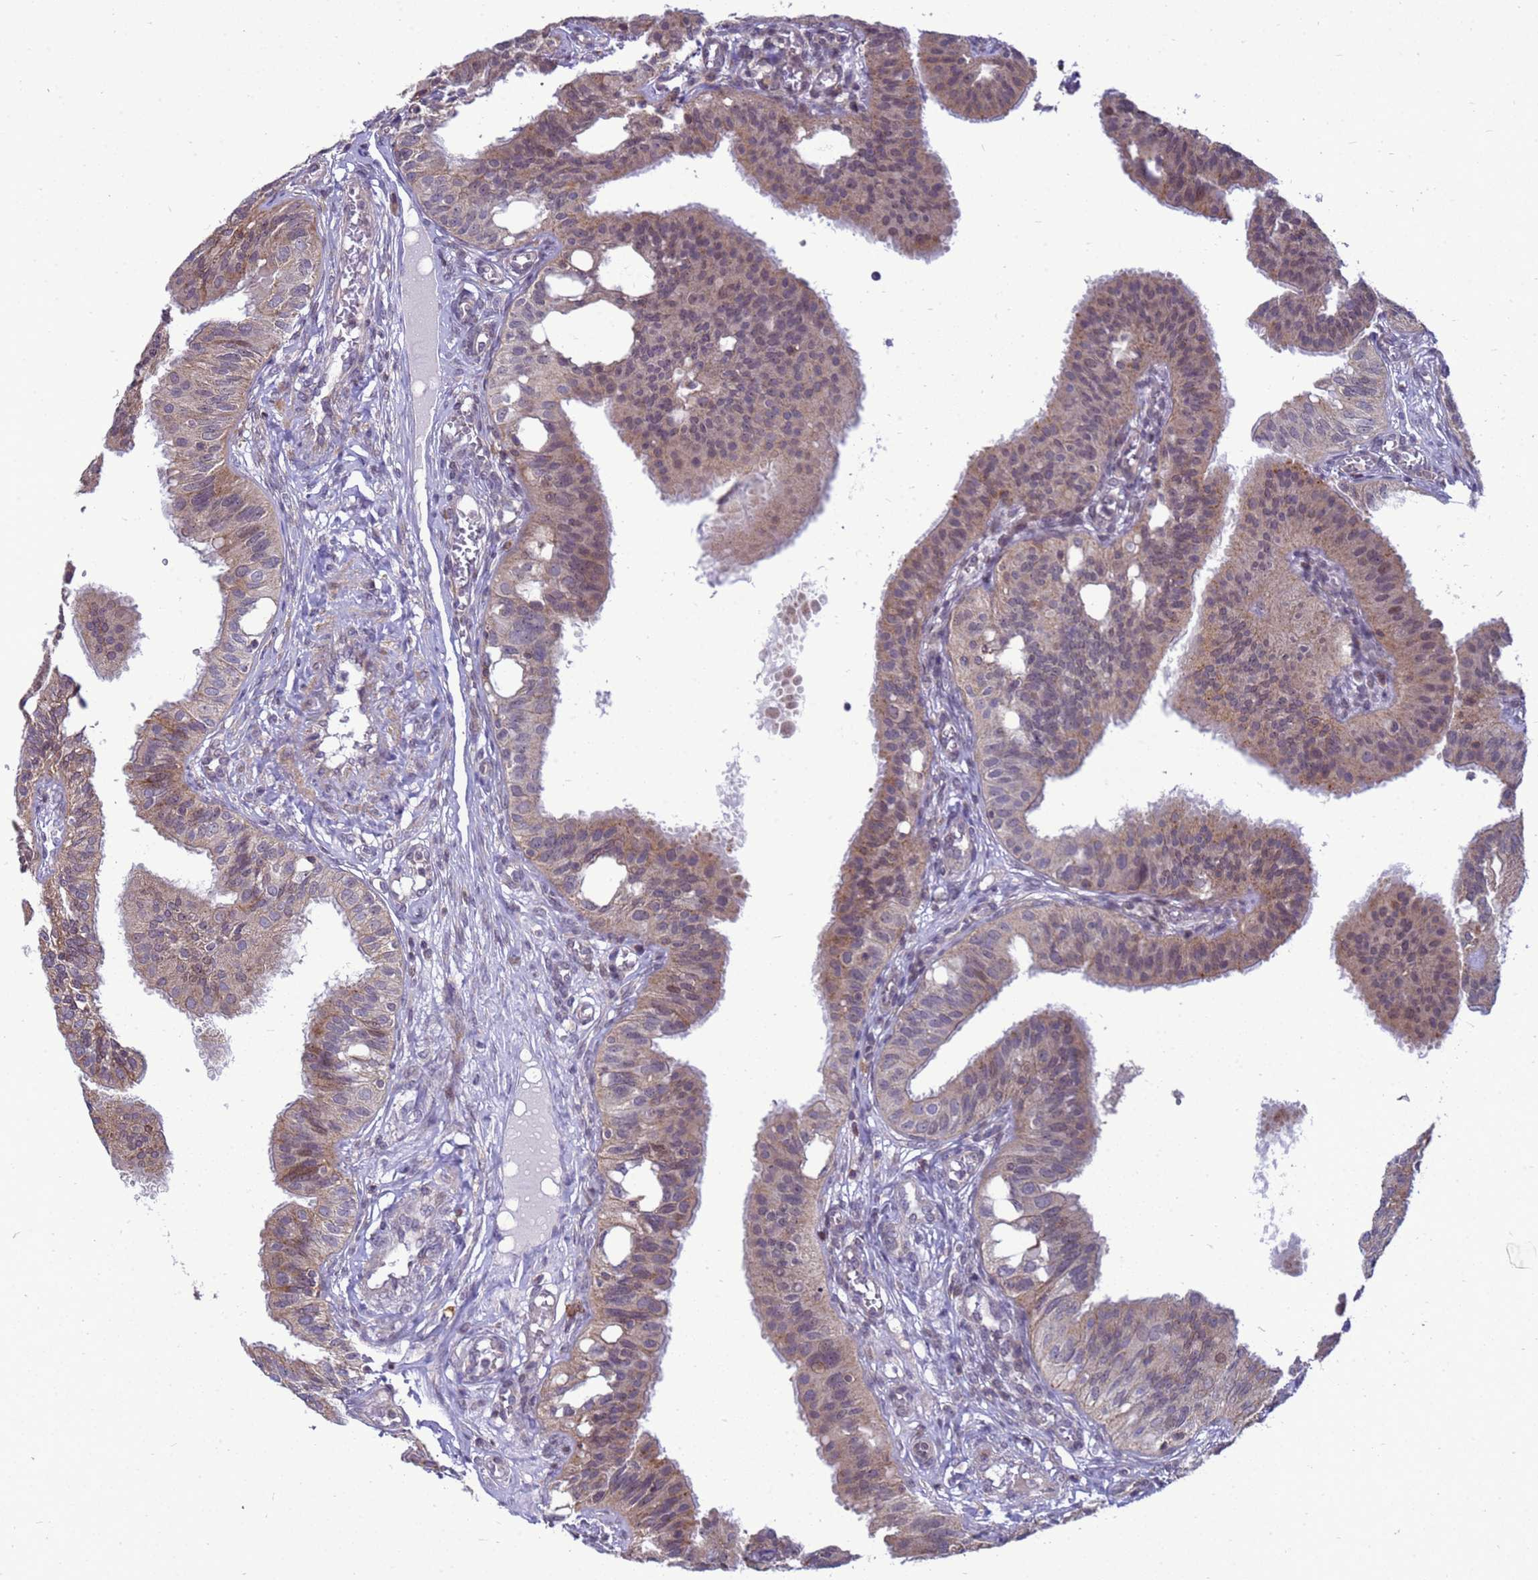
{"staining": {"intensity": "moderate", "quantity": "25%-75%", "location": "cytoplasmic/membranous"}, "tissue": "fallopian tube", "cell_type": "Glandular cells", "image_type": "normal", "snomed": [{"axis": "morphology", "description": "Normal tissue, NOS"}, {"axis": "topography", "description": "Fallopian tube"}, {"axis": "topography", "description": "Ovary"}], "caption": "Glandular cells show medium levels of moderate cytoplasmic/membranous staining in about 25%-75% of cells in unremarkable fallopian tube. (brown staining indicates protein expression, while blue staining denotes nuclei).", "gene": "C12orf43", "patient": {"sex": "female", "age": 42}}